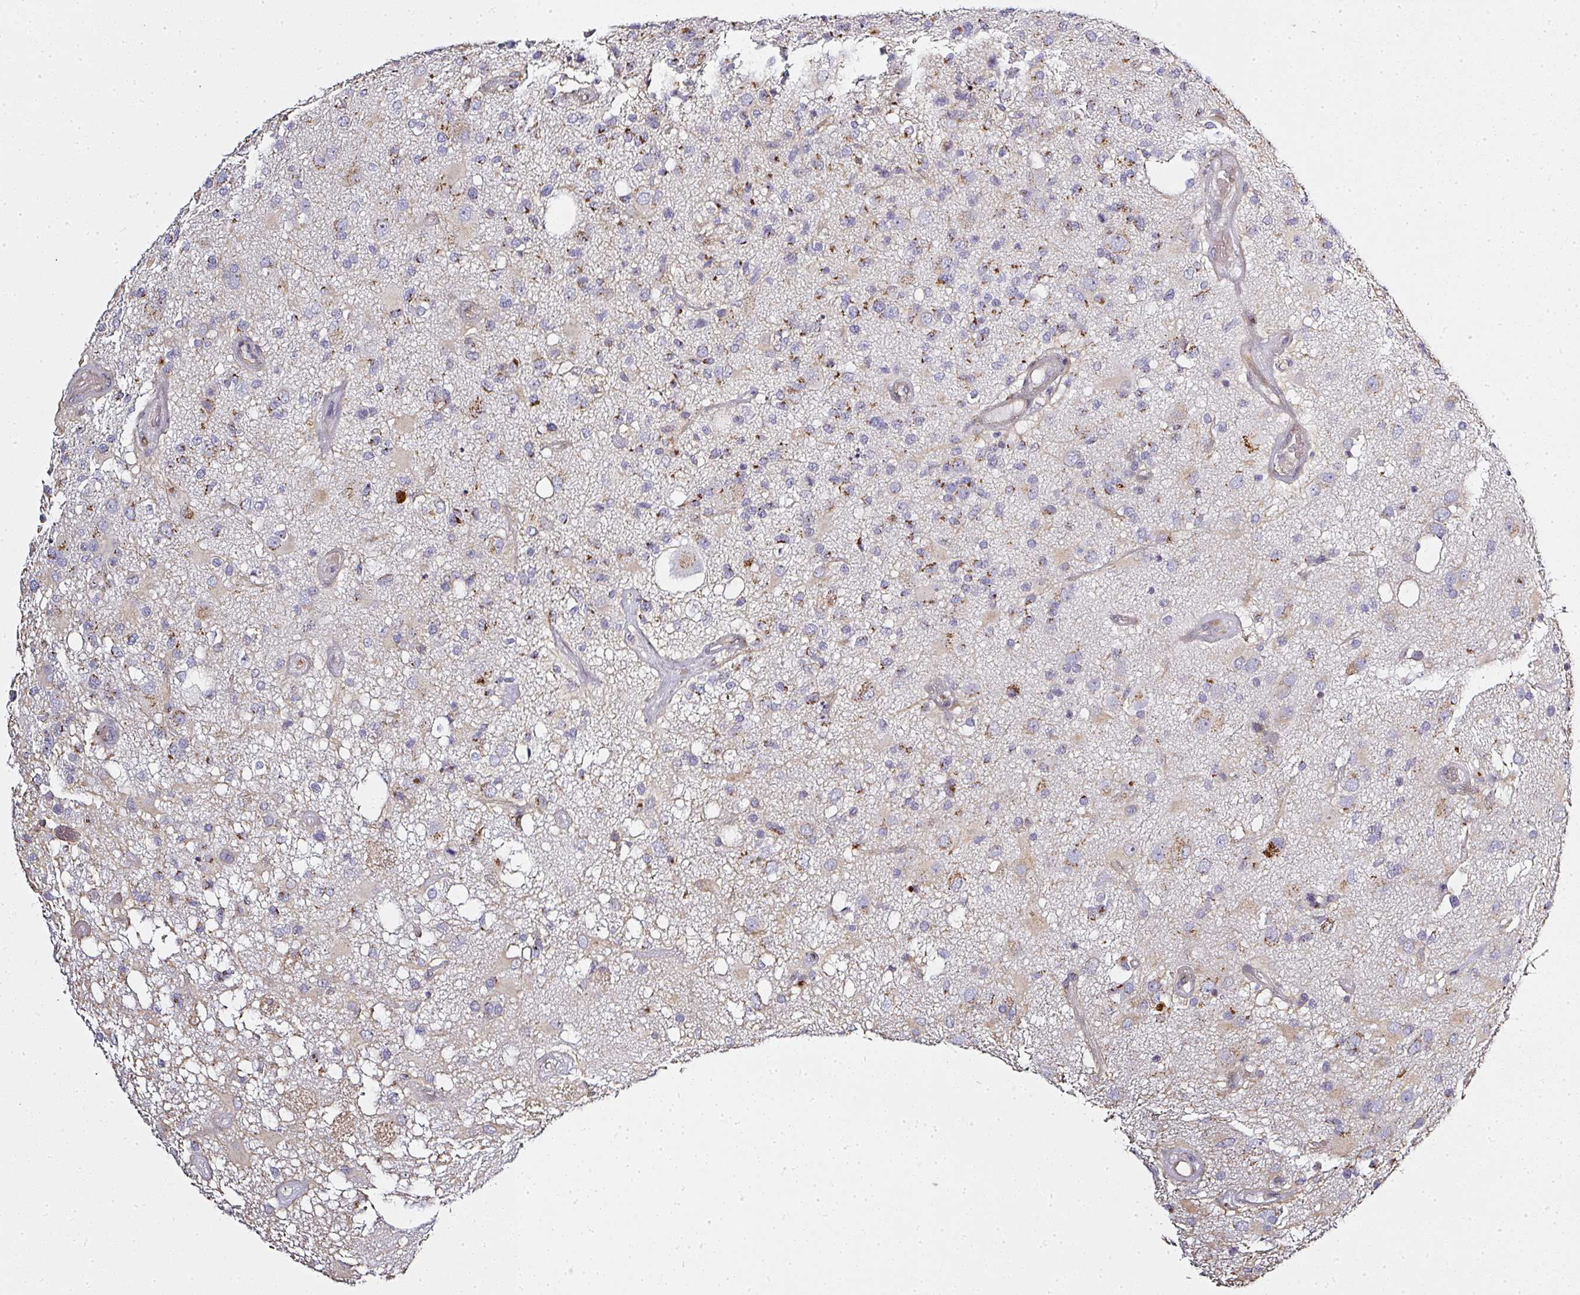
{"staining": {"intensity": "moderate", "quantity": "<25%", "location": "cytoplasmic/membranous"}, "tissue": "glioma", "cell_type": "Tumor cells", "image_type": "cancer", "snomed": [{"axis": "morphology", "description": "Glioma, malignant, High grade"}, {"axis": "morphology", "description": "Glioblastoma, NOS"}, {"axis": "topography", "description": "Brain"}], "caption": "A brown stain labels moderate cytoplasmic/membranous staining of a protein in glioma tumor cells.", "gene": "ATP8B2", "patient": {"sex": "male", "age": 60}}